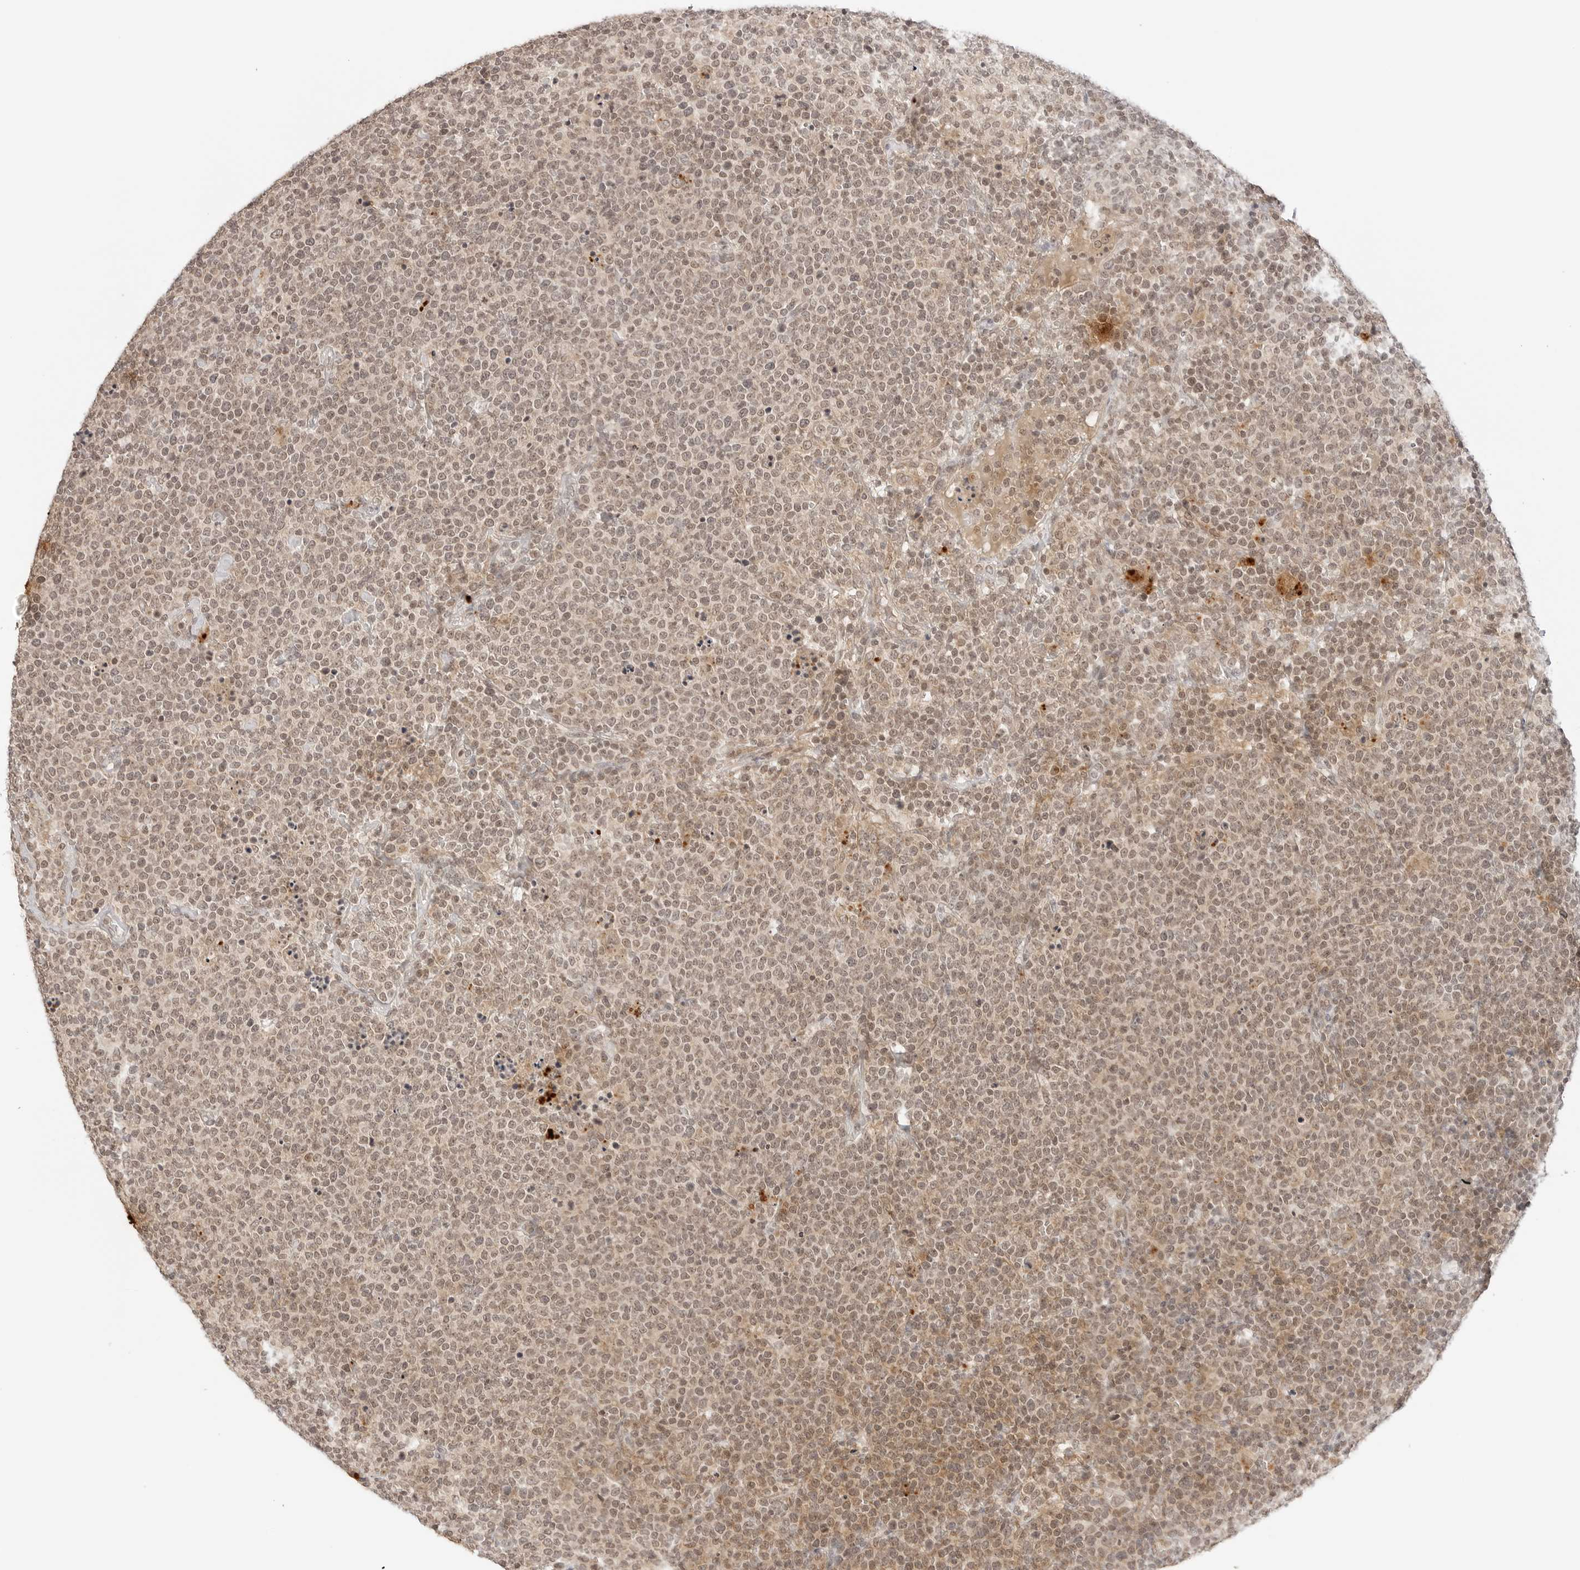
{"staining": {"intensity": "moderate", "quantity": ">75%", "location": "cytoplasmic/membranous,nuclear"}, "tissue": "lymphoma", "cell_type": "Tumor cells", "image_type": "cancer", "snomed": [{"axis": "morphology", "description": "Malignant lymphoma, non-Hodgkin's type, High grade"}, {"axis": "topography", "description": "Lymph node"}], "caption": "IHC micrograph of human high-grade malignant lymphoma, non-Hodgkin's type stained for a protein (brown), which demonstrates medium levels of moderate cytoplasmic/membranous and nuclear staining in about >75% of tumor cells.", "gene": "GPR34", "patient": {"sex": "male", "age": 61}}